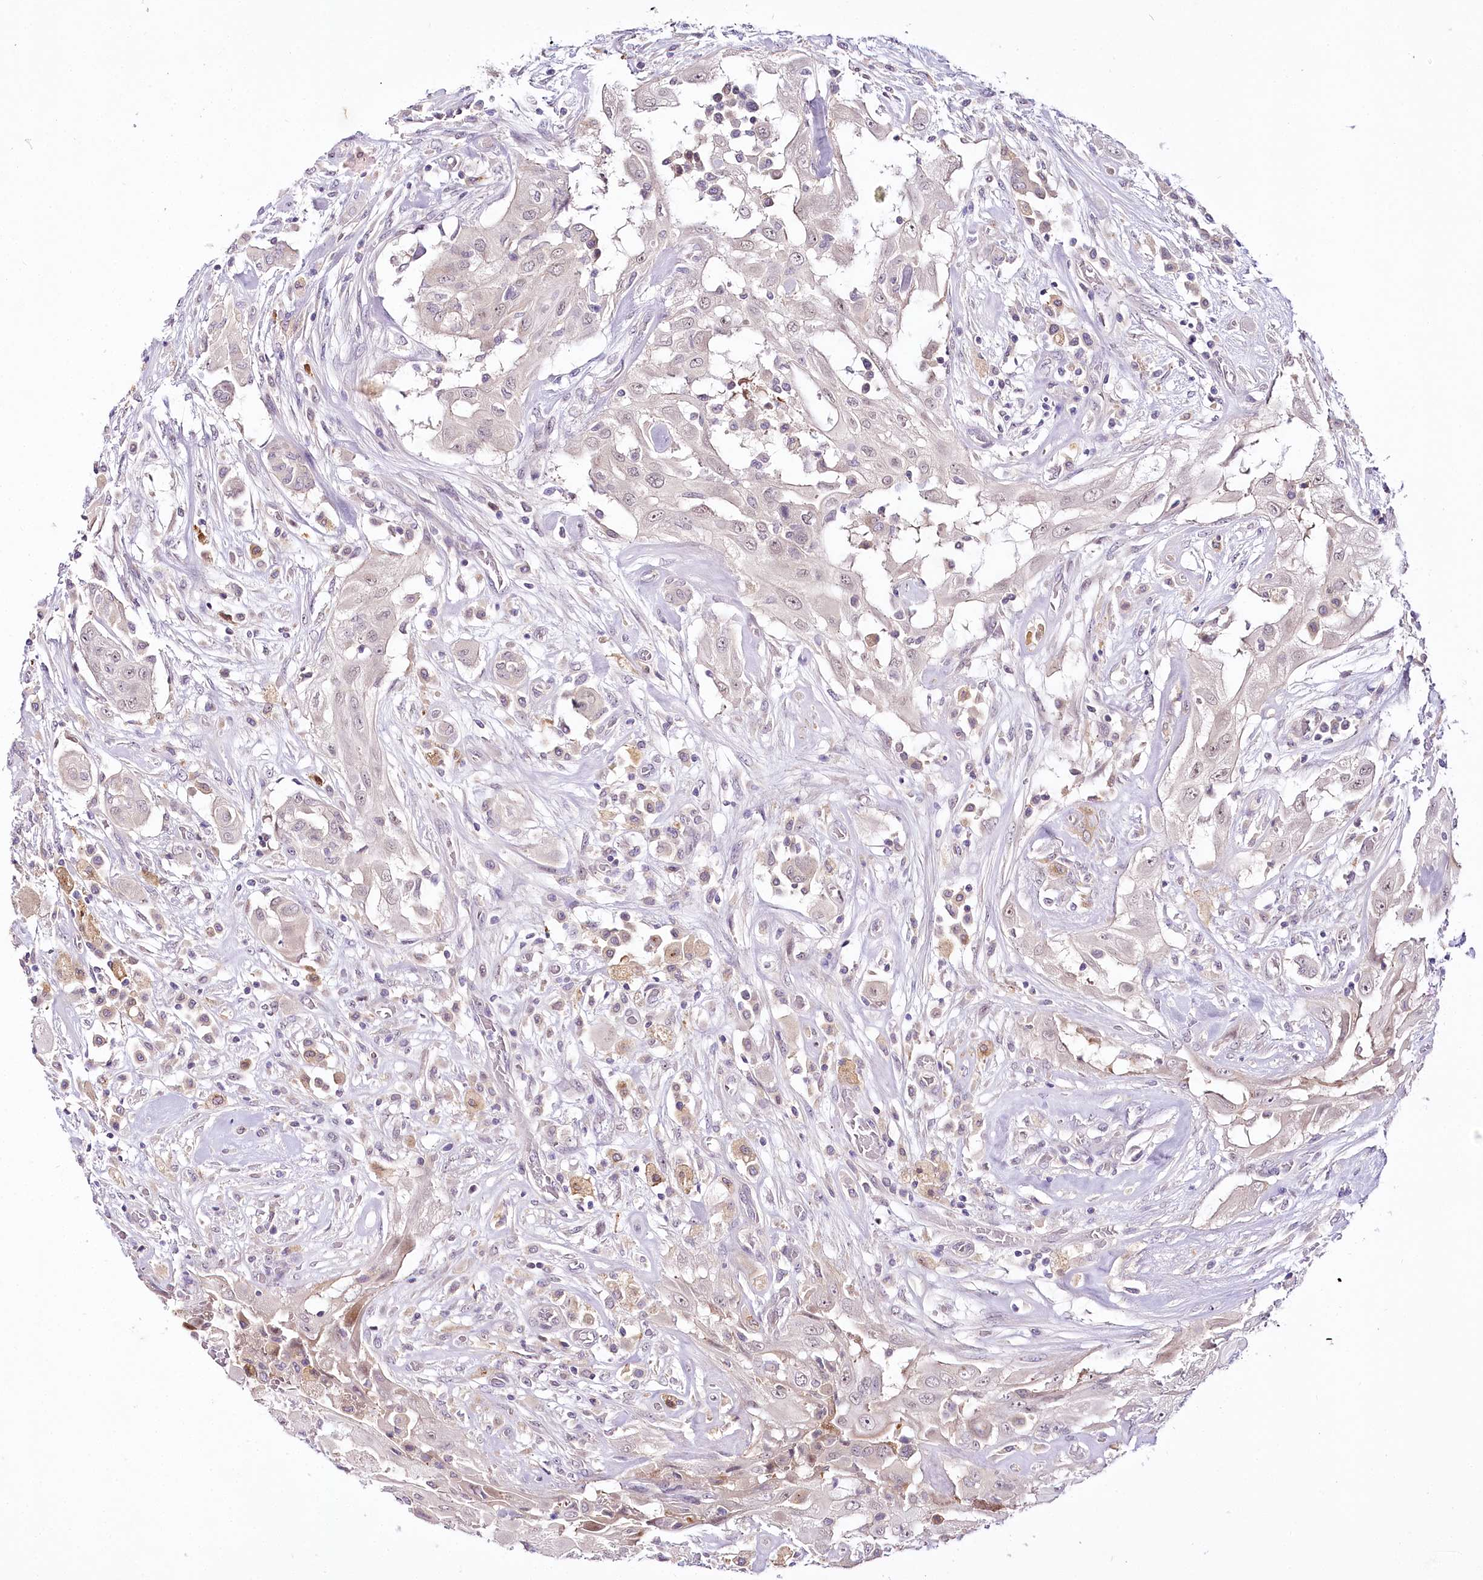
{"staining": {"intensity": "negative", "quantity": "none", "location": "none"}, "tissue": "thyroid cancer", "cell_type": "Tumor cells", "image_type": "cancer", "snomed": [{"axis": "morphology", "description": "Papillary adenocarcinoma, NOS"}, {"axis": "topography", "description": "Thyroid gland"}], "caption": "Immunohistochemical staining of thyroid cancer (papillary adenocarcinoma) shows no significant positivity in tumor cells.", "gene": "VWA5A", "patient": {"sex": "female", "age": 59}}